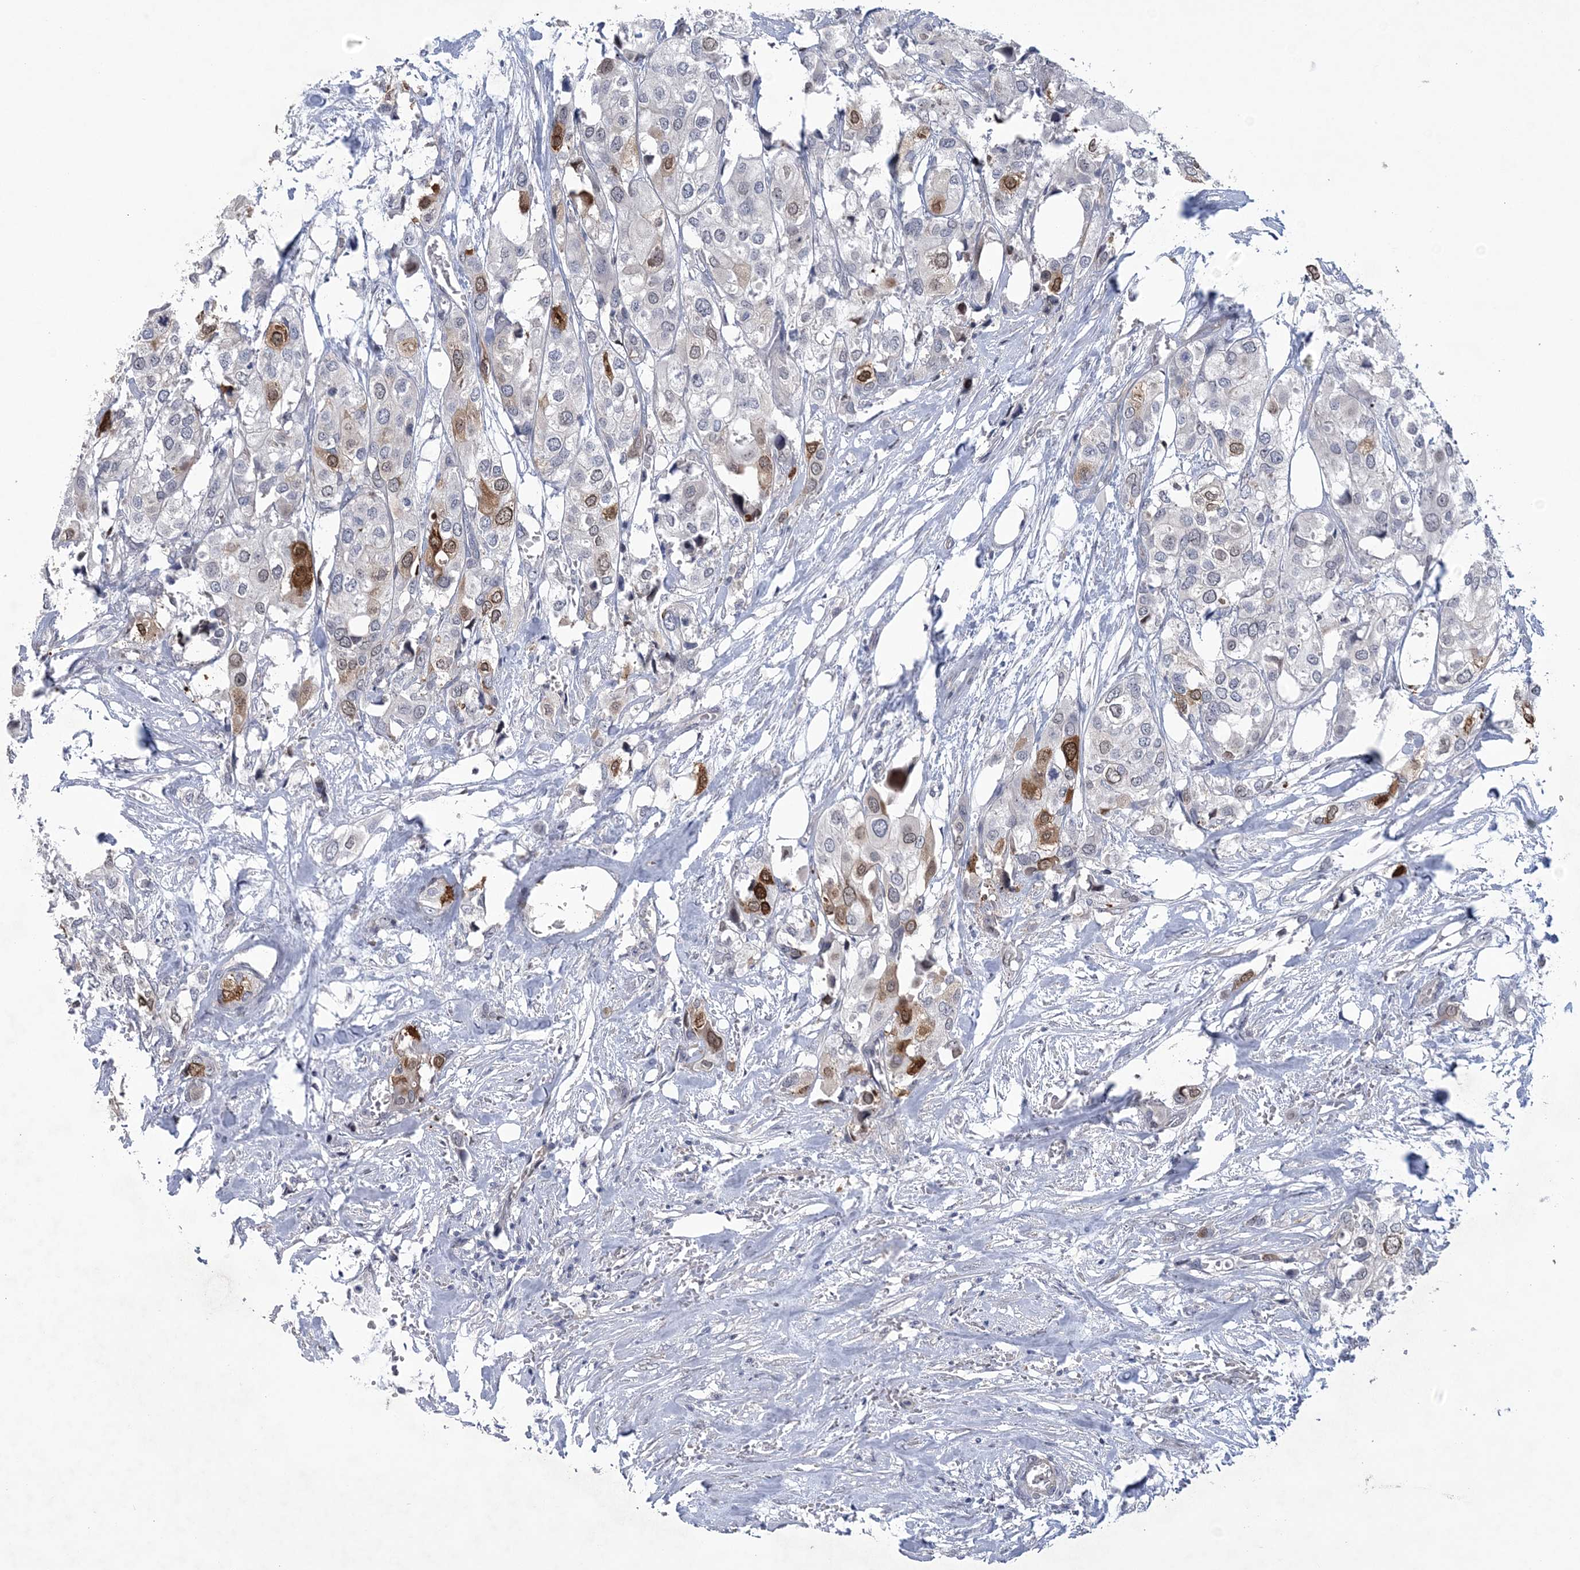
{"staining": {"intensity": "moderate", "quantity": "<25%", "location": "cytoplasmic/membranous,nuclear"}, "tissue": "urothelial cancer", "cell_type": "Tumor cells", "image_type": "cancer", "snomed": [{"axis": "morphology", "description": "Urothelial carcinoma, High grade"}, {"axis": "topography", "description": "Urinary bladder"}], "caption": "Urothelial carcinoma (high-grade) stained for a protein reveals moderate cytoplasmic/membranous and nuclear positivity in tumor cells. (Brightfield microscopy of DAB IHC at high magnification).", "gene": "HOMEZ", "patient": {"sex": "male", "age": 64}}